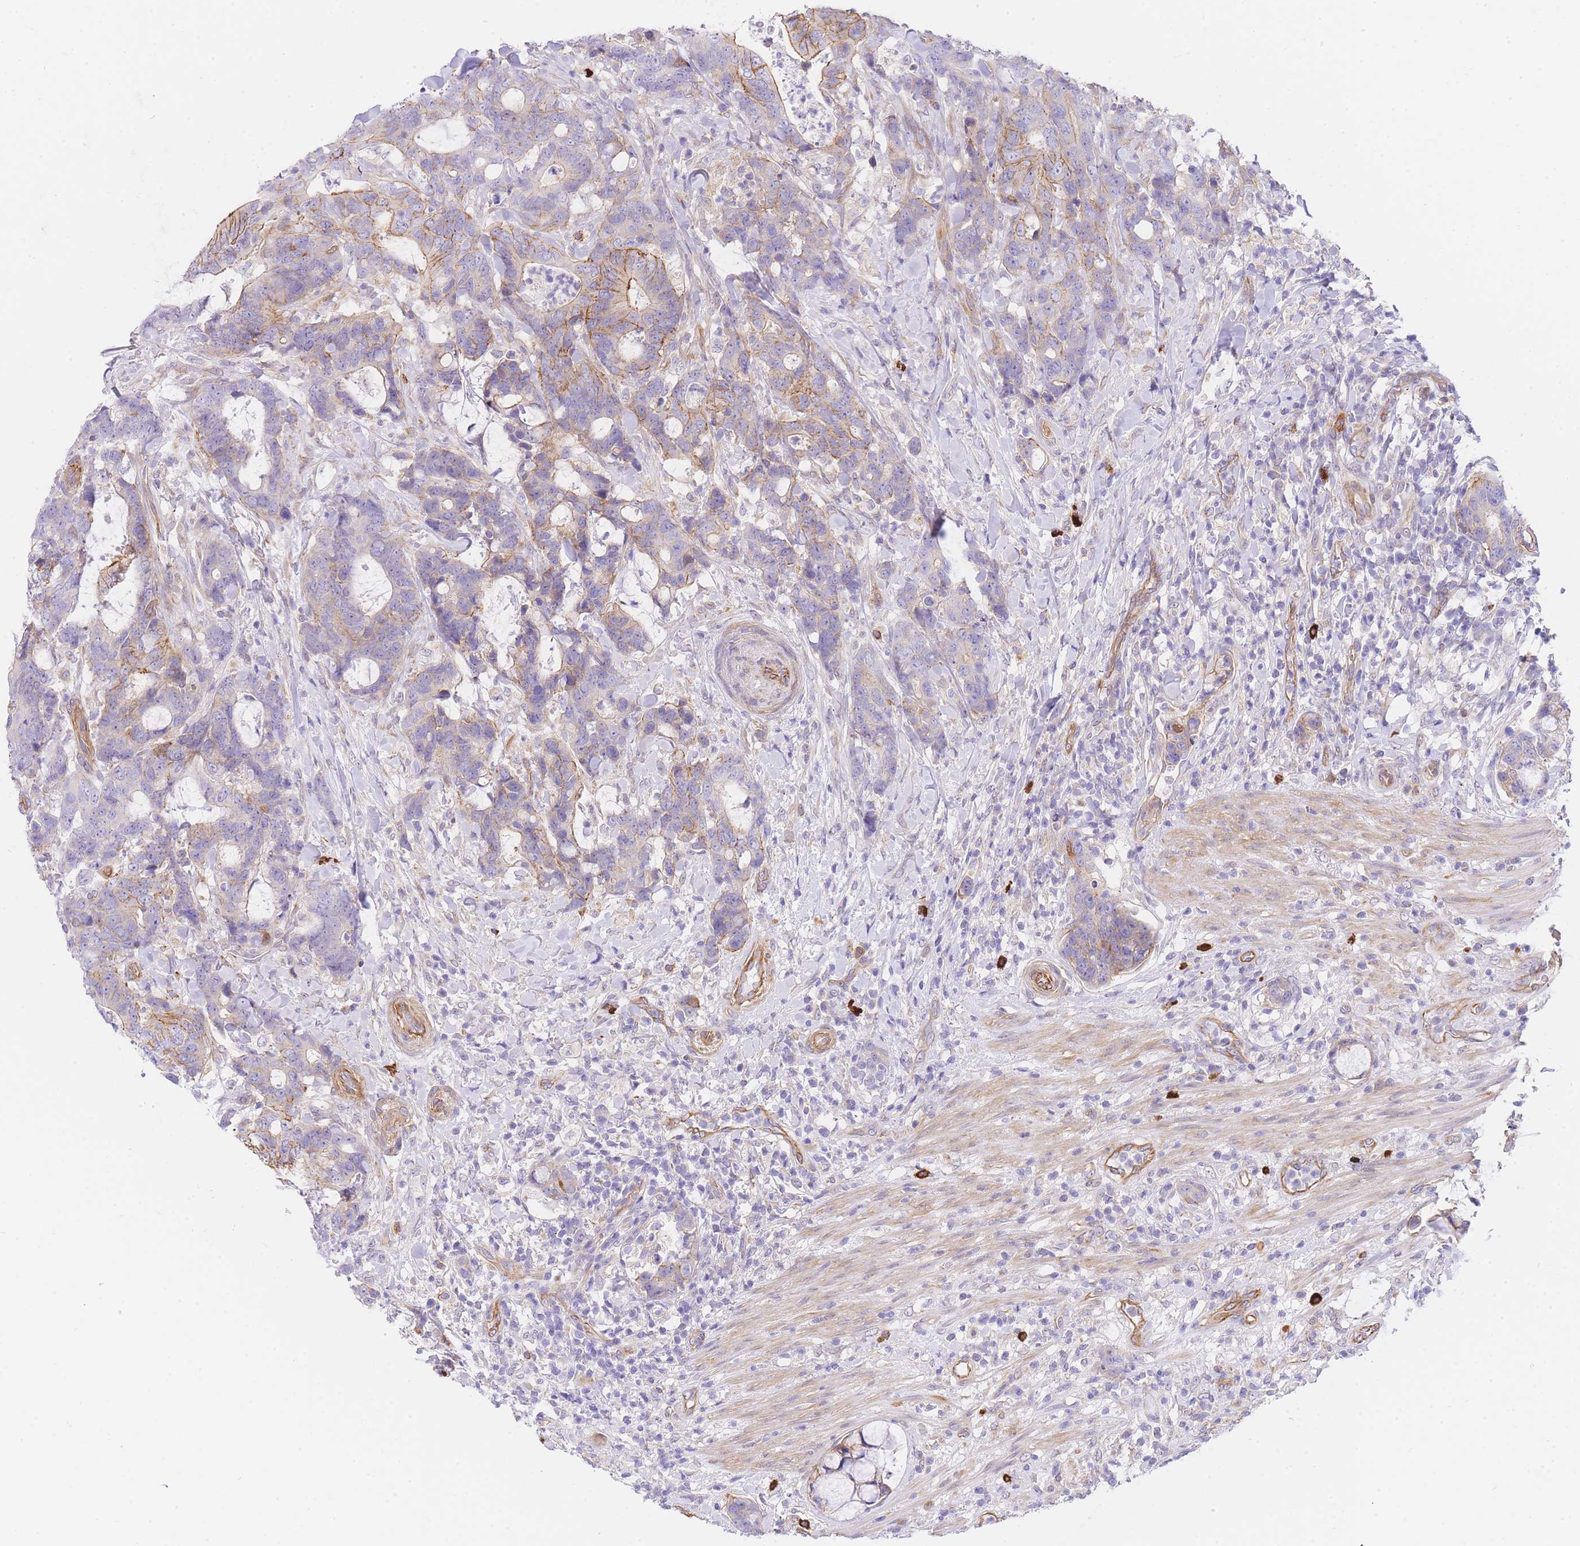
{"staining": {"intensity": "moderate", "quantity": "25%-75%", "location": "cytoplasmic/membranous"}, "tissue": "colorectal cancer", "cell_type": "Tumor cells", "image_type": "cancer", "snomed": [{"axis": "morphology", "description": "Adenocarcinoma, NOS"}, {"axis": "topography", "description": "Colon"}], "caption": "The image shows immunohistochemical staining of colorectal cancer. There is moderate cytoplasmic/membranous expression is appreciated in approximately 25%-75% of tumor cells. The protein is shown in brown color, while the nuclei are stained blue.", "gene": "SRSF12", "patient": {"sex": "female", "age": 82}}